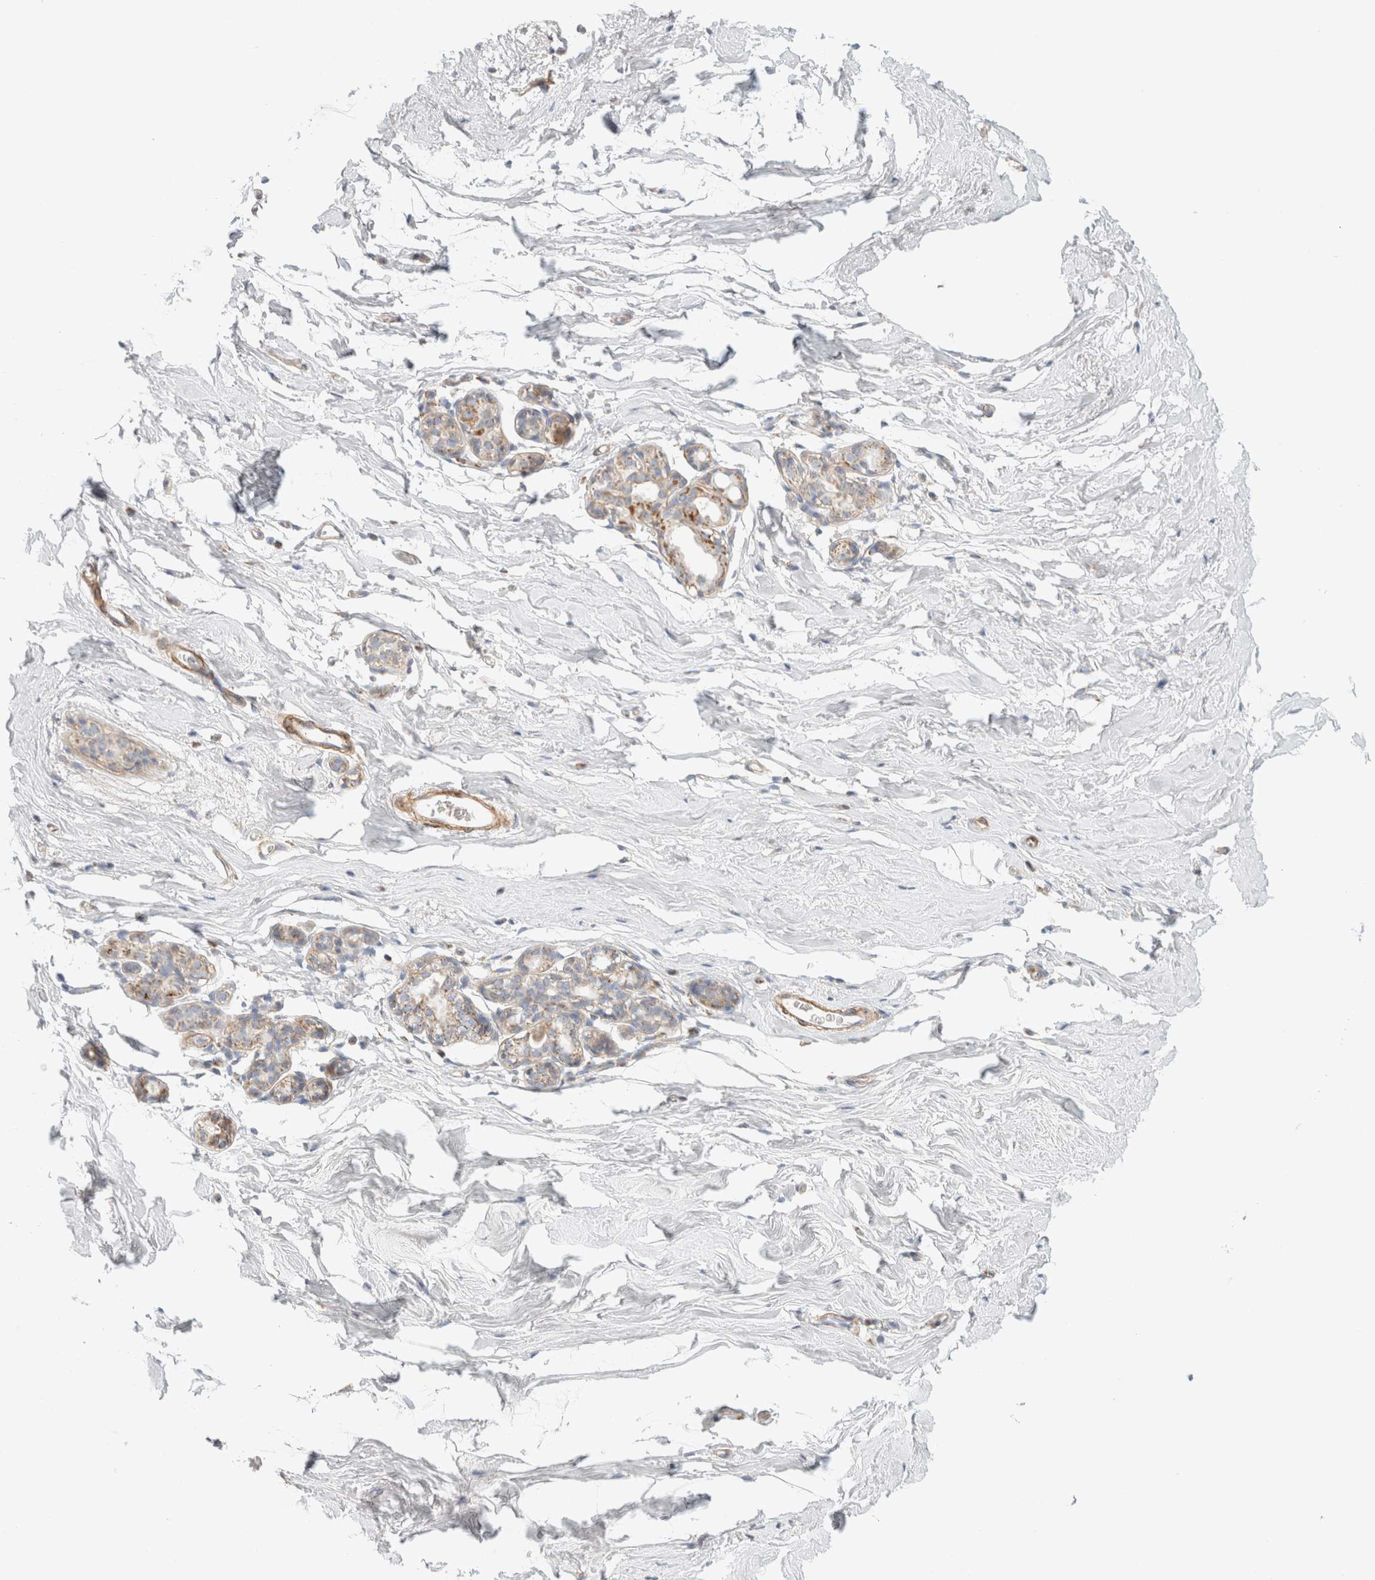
{"staining": {"intensity": "negative", "quantity": "none", "location": "none"}, "tissue": "breast", "cell_type": "Adipocytes", "image_type": "normal", "snomed": [{"axis": "morphology", "description": "Normal tissue, NOS"}, {"axis": "topography", "description": "Breast"}], "caption": "The photomicrograph exhibits no staining of adipocytes in normal breast.", "gene": "MRM3", "patient": {"sex": "female", "age": 62}}